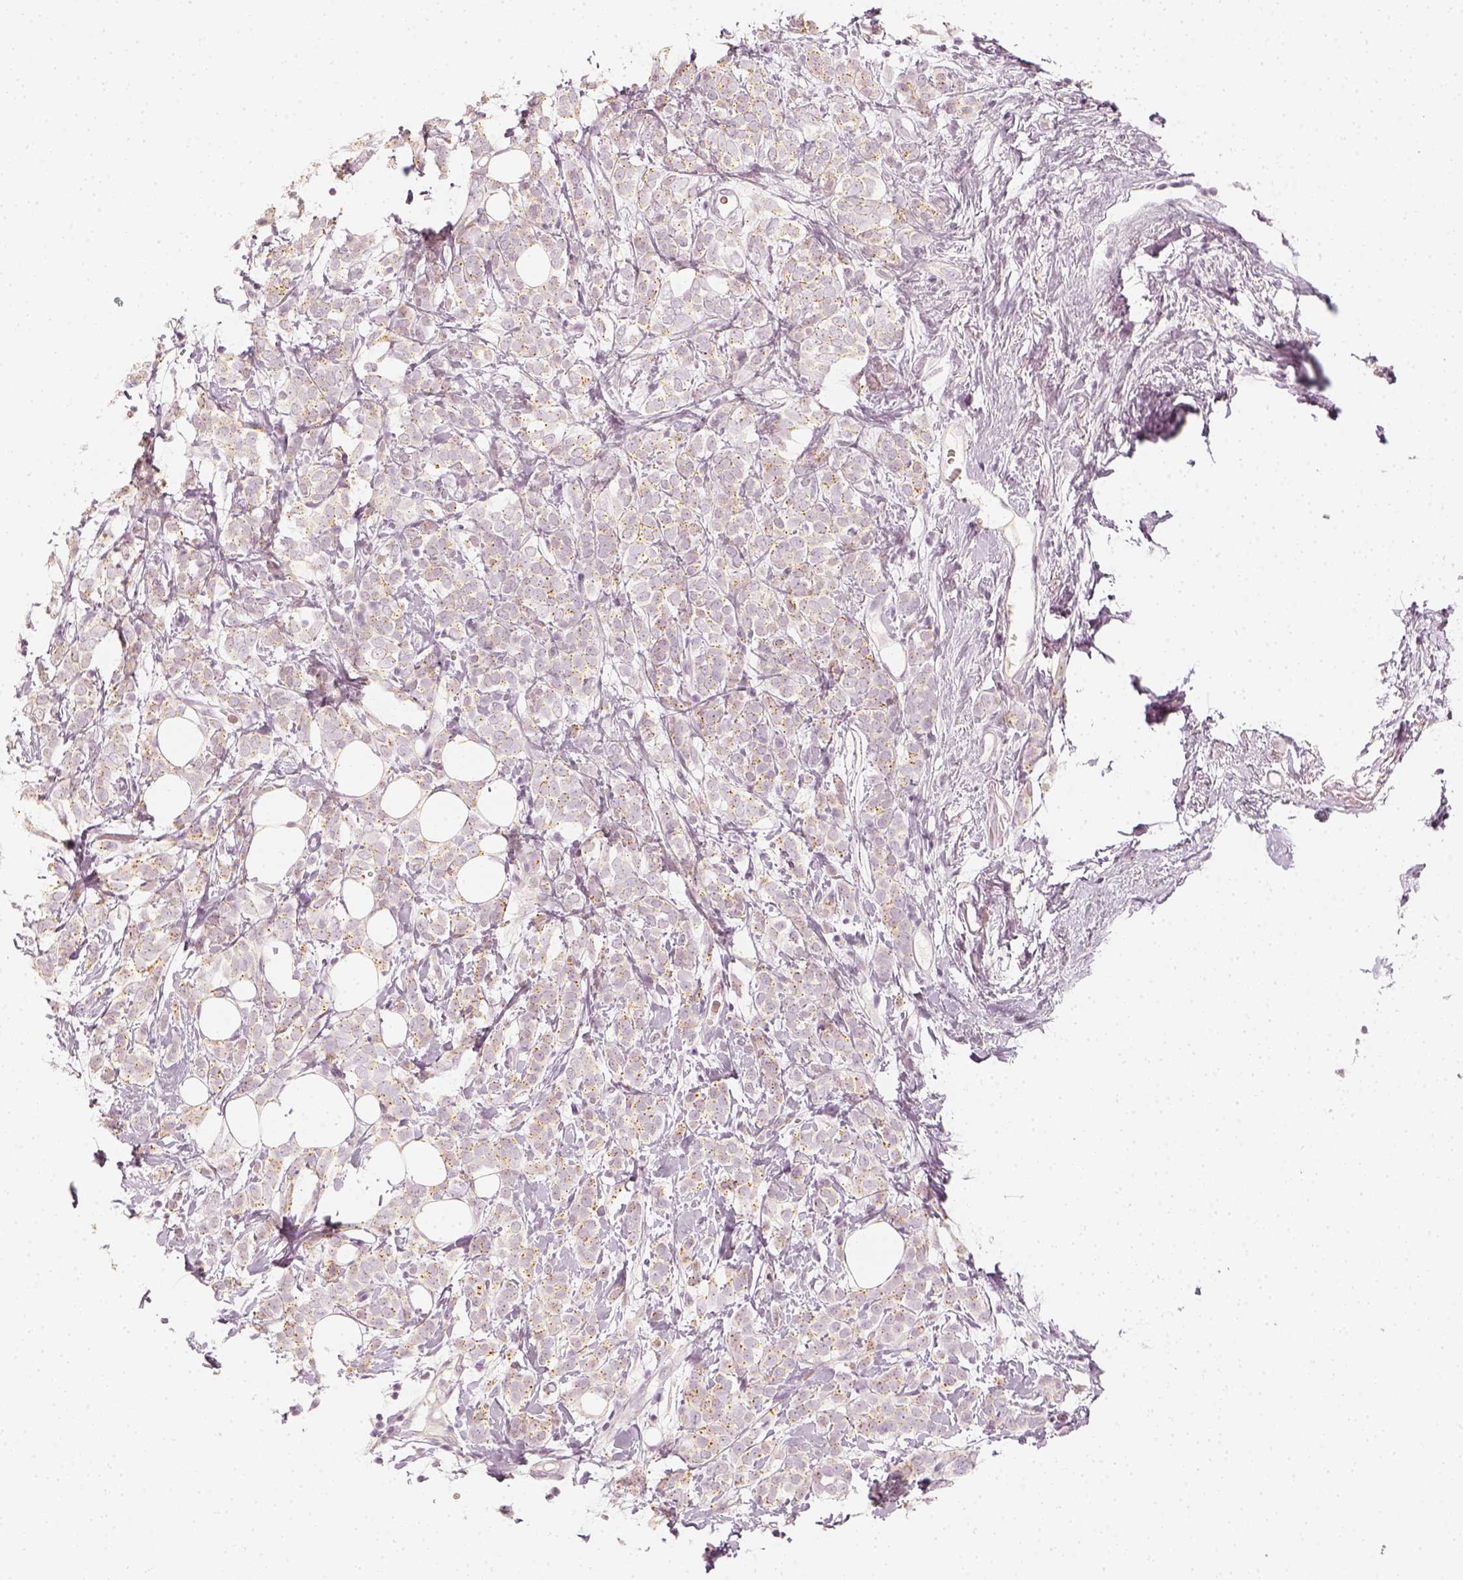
{"staining": {"intensity": "negative", "quantity": "none", "location": "none"}, "tissue": "breast cancer", "cell_type": "Tumor cells", "image_type": "cancer", "snomed": [{"axis": "morphology", "description": "Lobular carcinoma"}, {"axis": "topography", "description": "Breast"}], "caption": "The IHC micrograph has no significant positivity in tumor cells of breast cancer (lobular carcinoma) tissue.", "gene": "DSG4", "patient": {"sex": "female", "age": 49}}